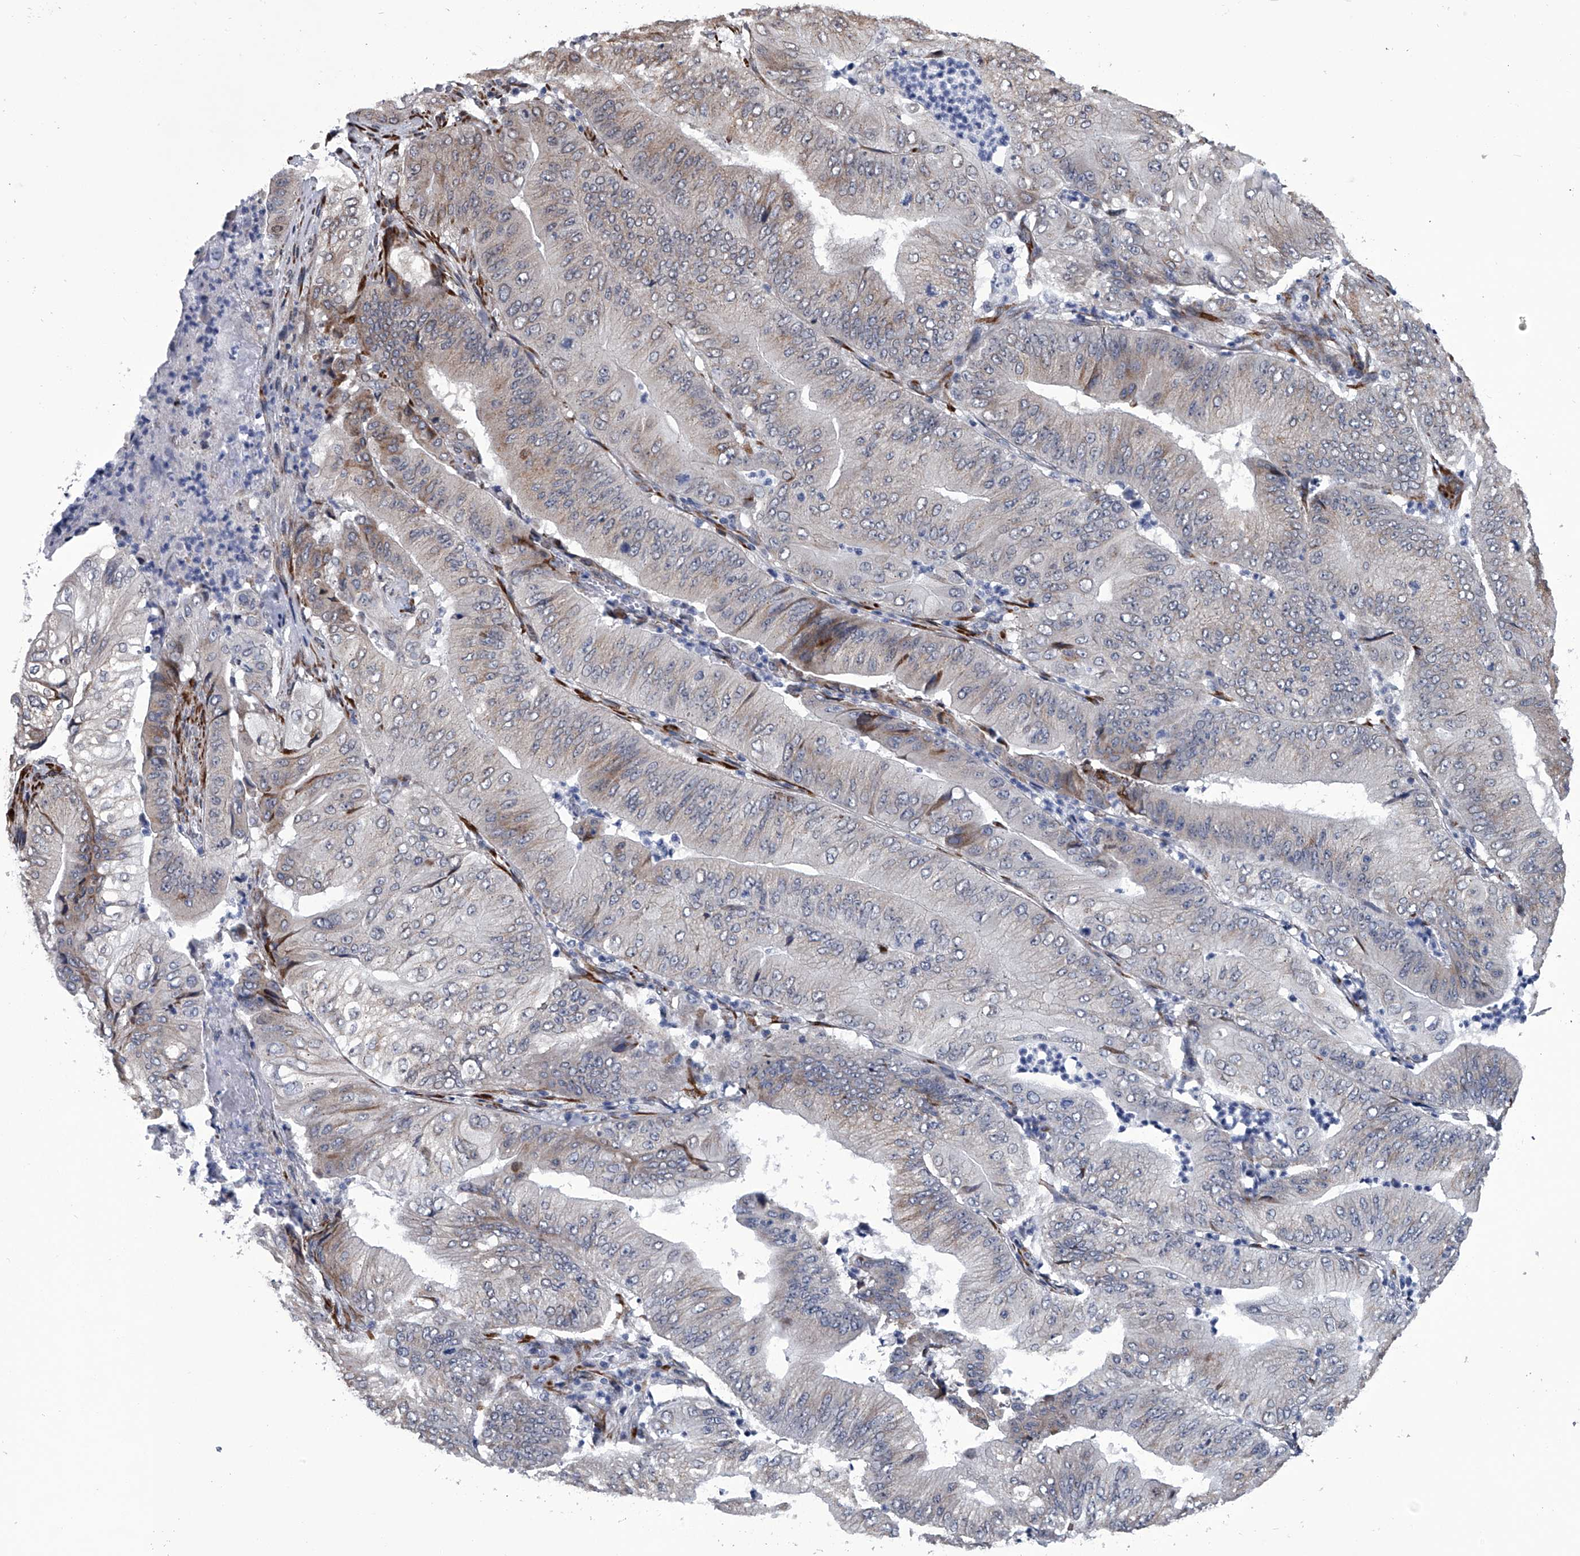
{"staining": {"intensity": "moderate", "quantity": "<25%", "location": "cytoplasmic/membranous"}, "tissue": "pancreatic cancer", "cell_type": "Tumor cells", "image_type": "cancer", "snomed": [{"axis": "morphology", "description": "Adenocarcinoma, NOS"}, {"axis": "topography", "description": "Pancreas"}], "caption": "High-power microscopy captured an IHC histopathology image of pancreatic cancer (adenocarcinoma), revealing moderate cytoplasmic/membranous positivity in about <25% of tumor cells.", "gene": "PPP2R5D", "patient": {"sex": "female", "age": 77}}